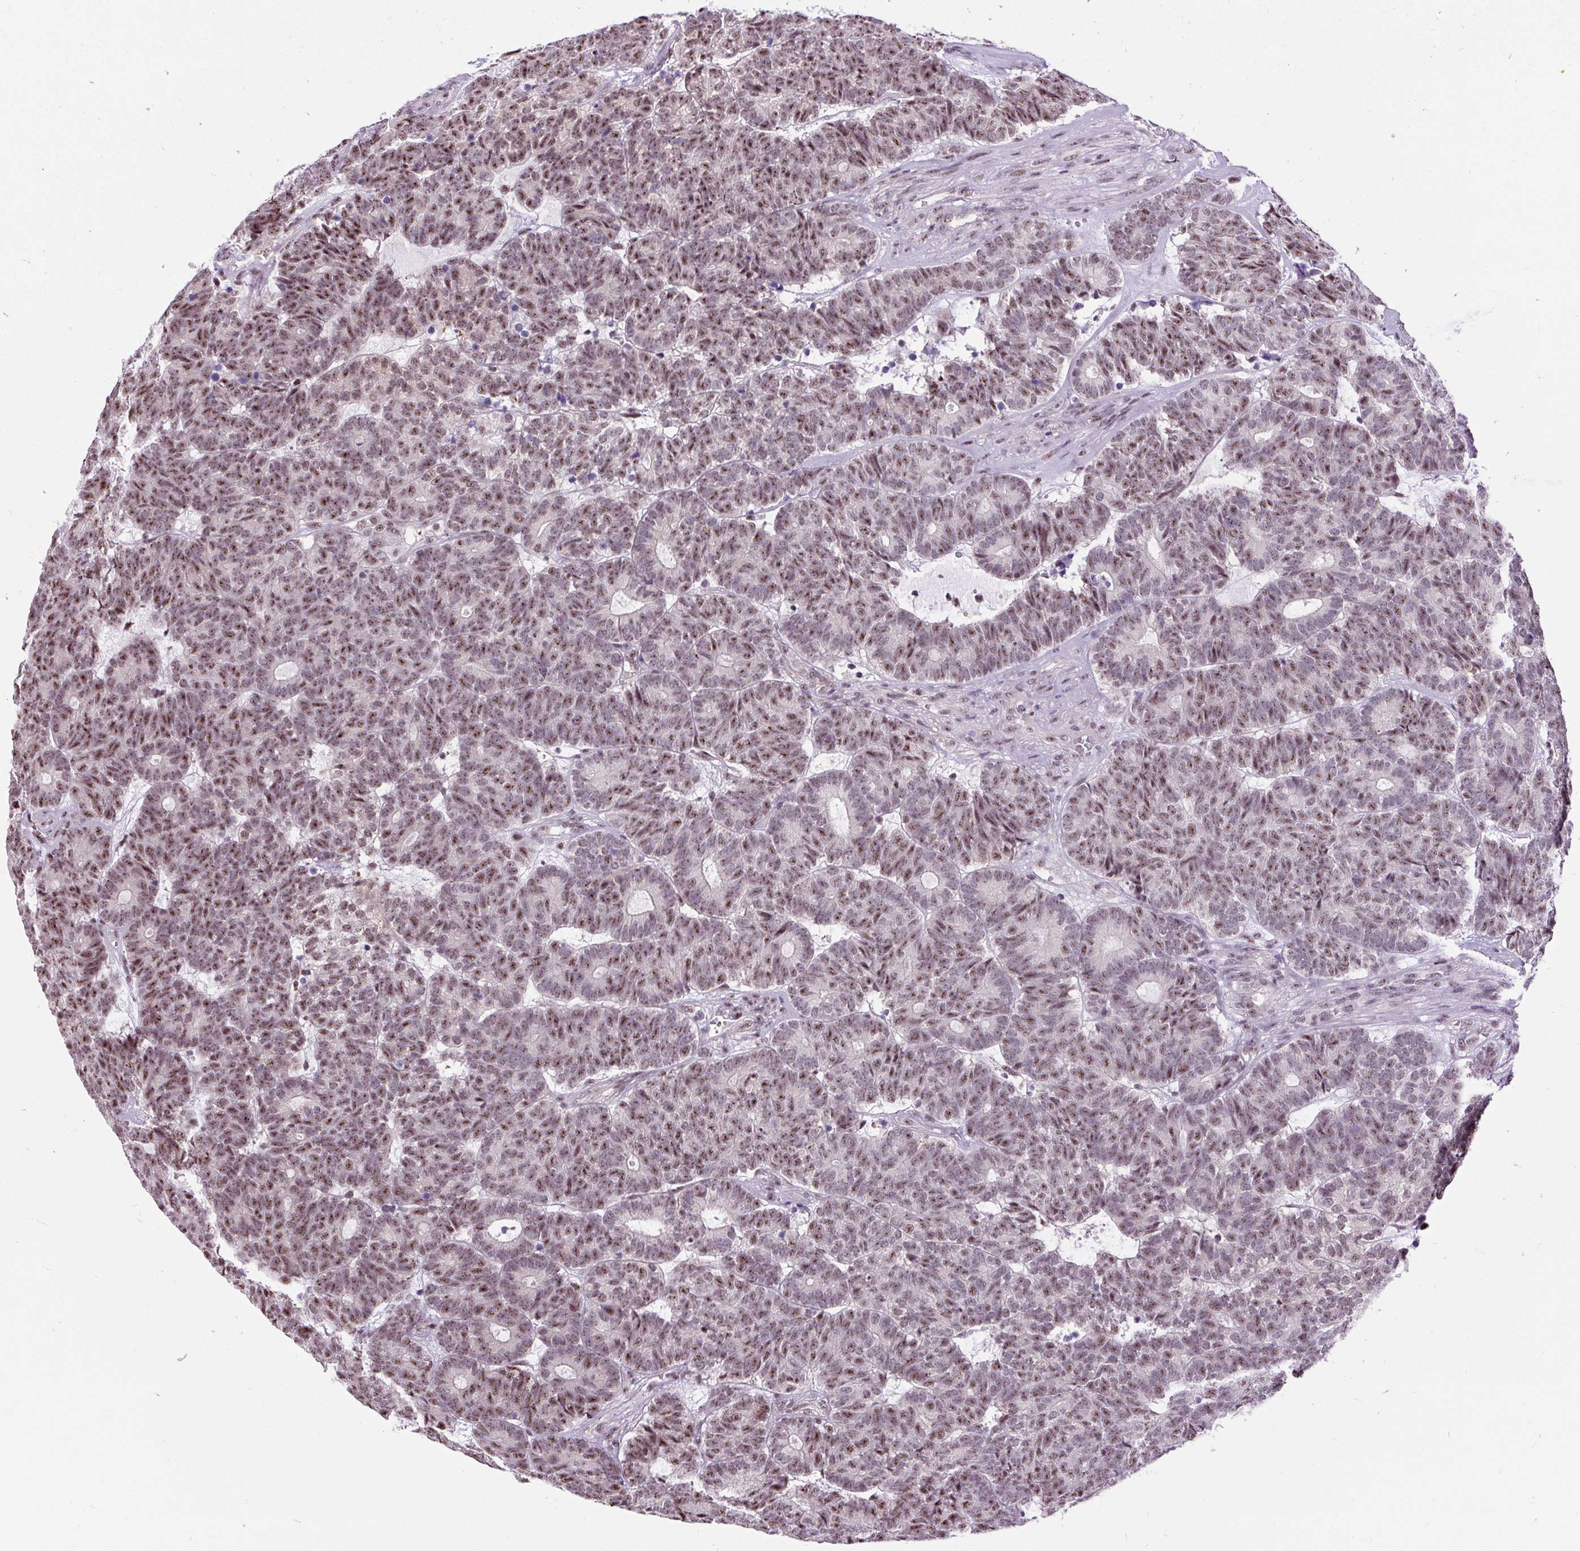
{"staining": {"intensity": "moderate", "quantity": "25%-75%", "location": "nuclear"}, "tissue": "head and neck cancer", "cell_type": "Tumor cells", "image_type": "cancer", "snomed": [{"axis": "morphology", "description": "Adenocarcinoma, NOS"}, {"axis": "topography", "description": "Head-Neck"}], "caption": "The image reveals immunohistochemical staining of head and neck adenocarcinoma. There is moderate nuclear staining is identified in about 25%-75% of tumor cells.", "gene": "SMC5", "patient": {"sex": "female", "age": 81}}